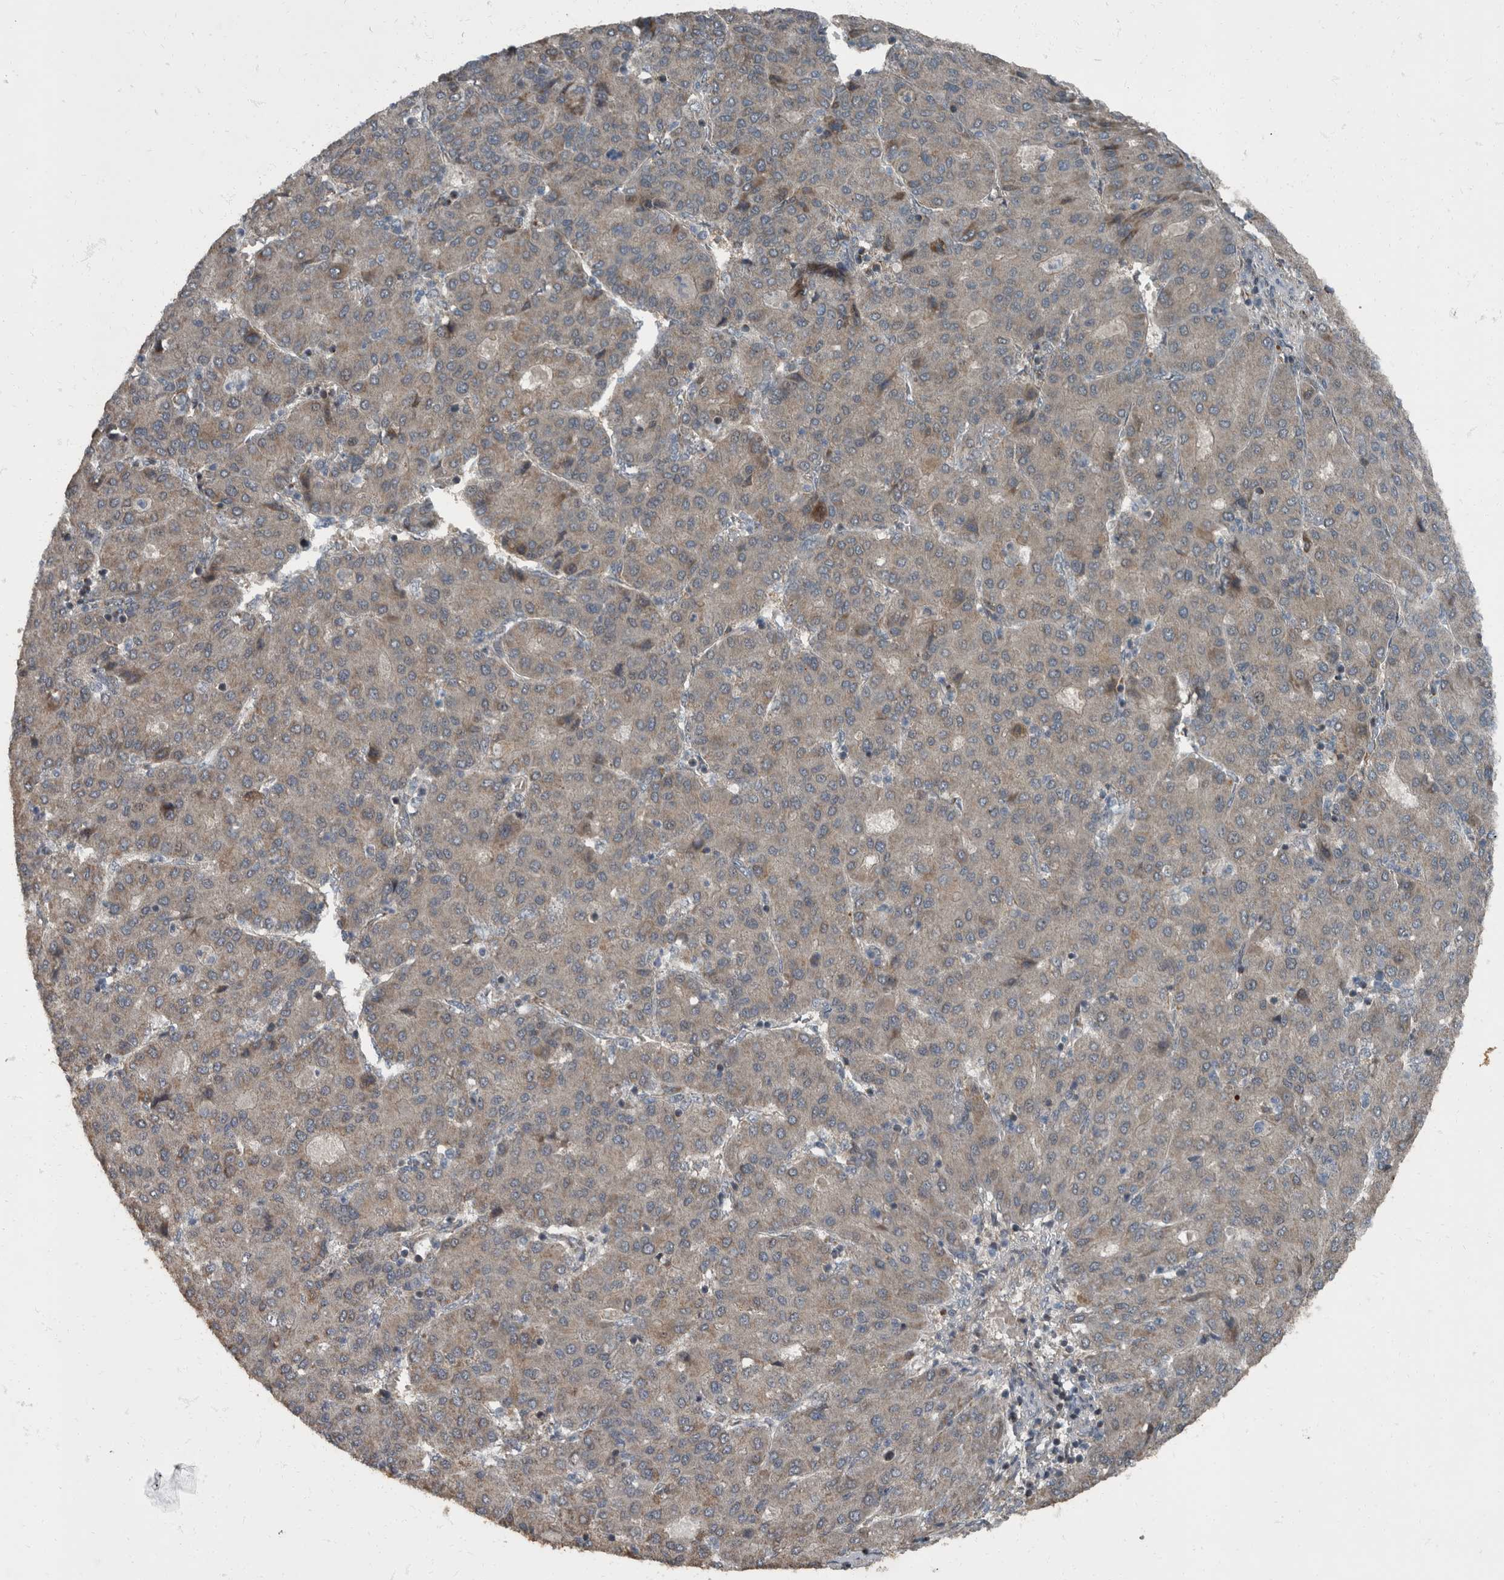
{"staining": {"intensity": "moderate", "quantity": "<25%", "location": "cytoplasmic/membranous"}, "tissue": "liver cancer", "cell_type": "Tumor cells", "image_type": "cancer", "snomed": [{"axis": "morphology", "description": "Carcinoma, Hepatocellular, NOS"}, {"axis": "topography", "description": "Liver"}], "caption": "Approximately <25% of tumor cells in human liver cancer reveal moderate cytoplasmic/membranous protein expression as visualized by brown immunohistochemical staining.", "gene": "RABGGTB", "patient": {"sex": "male", "age": 65}}